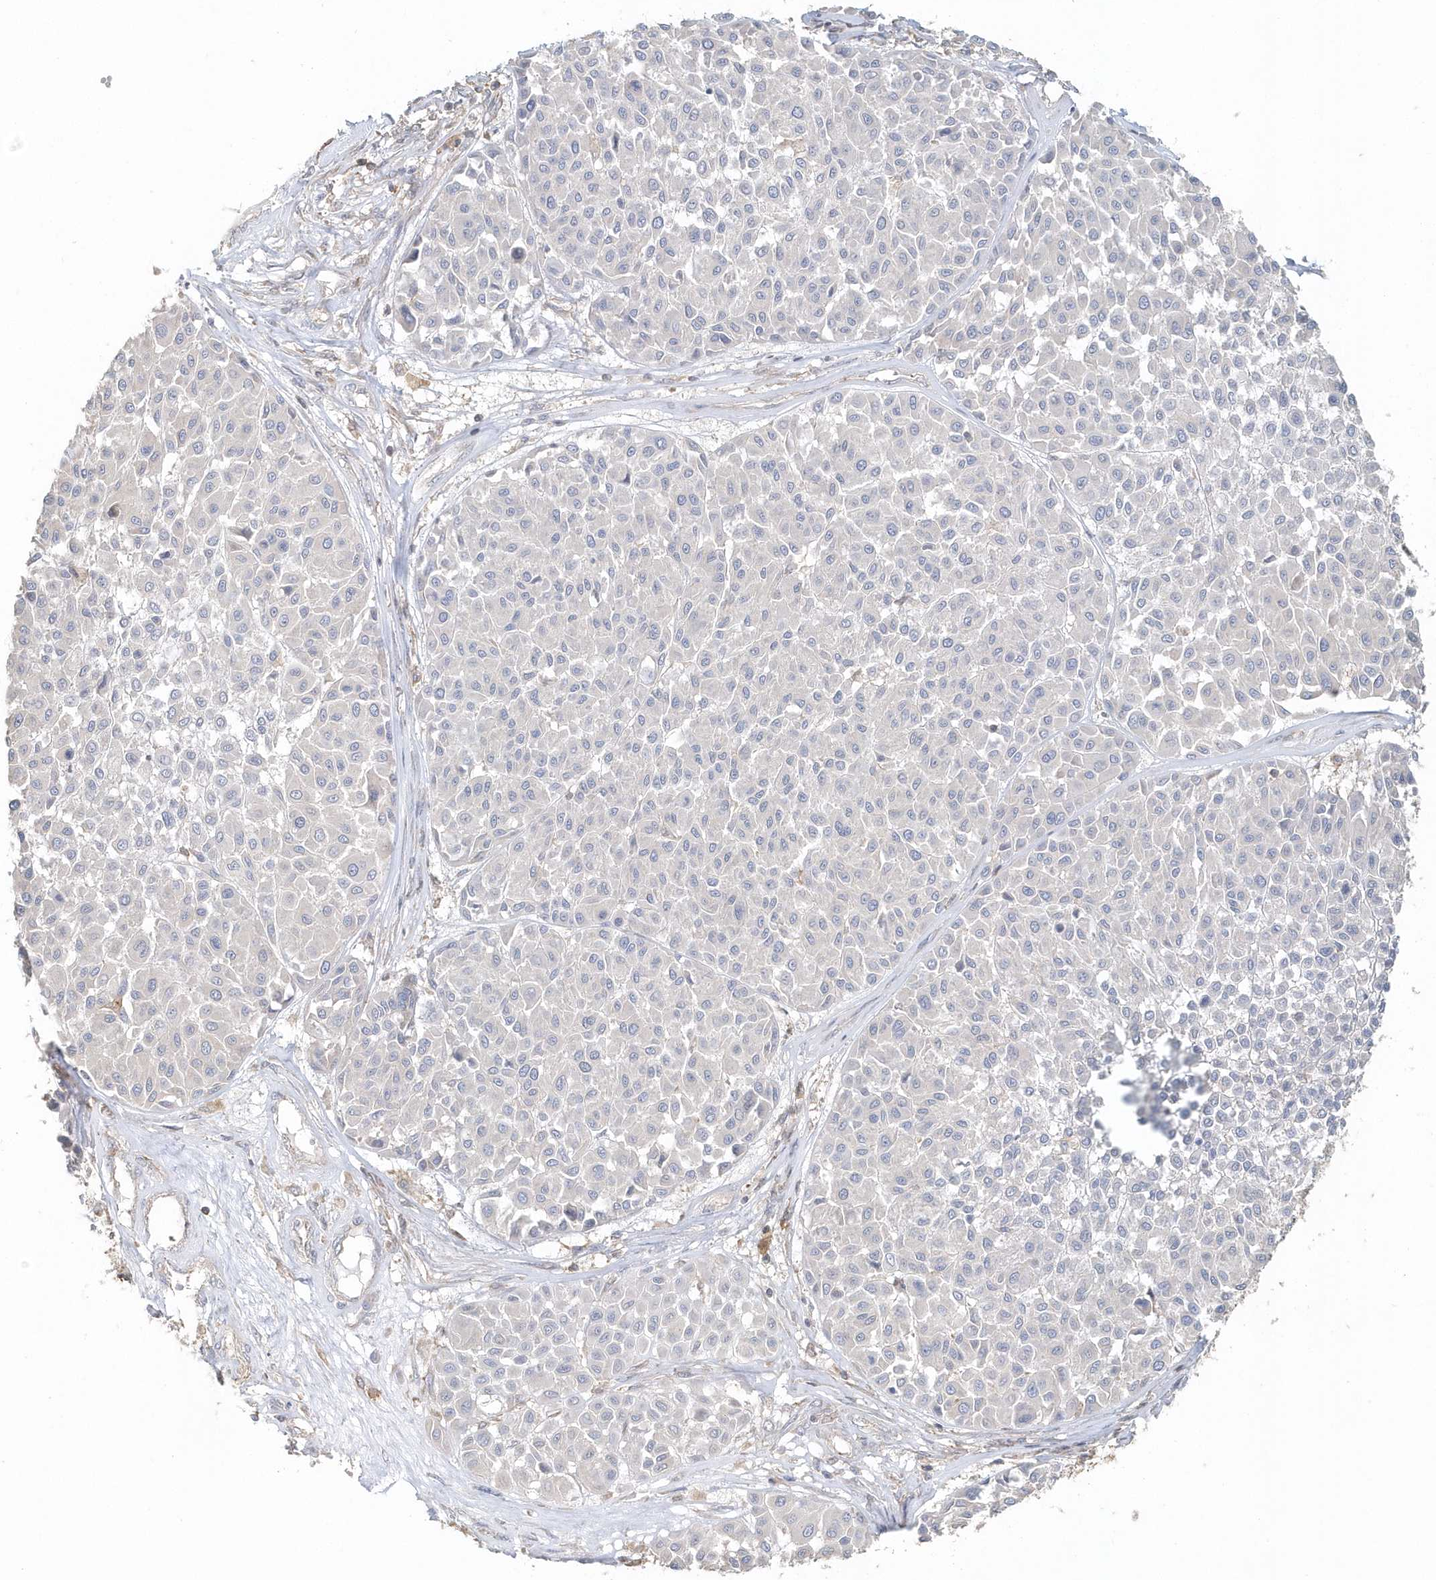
{"staining": {"intensity": "negative", "quantity": "none", "location": "none"}, "tissue": "melanoma", "cell_type": "Tumor cells", "image_type": "cancer", "snomed": [{"axis": "morphology", "description": "Malignant melanoma, Metastatic site"}, {"axis": "topography", "description": "Soft tissue"}], "caption": "Immunohistochemistry histopathology image of neoplastic tissue: human malignant melanoma (metastatic site) stained with DAB (3,3'-diaminobenzidine) displays no significant protein staining in tumor cells.", "gene": "MMRN1", "patient": {"sex": "male", "age": 41}}